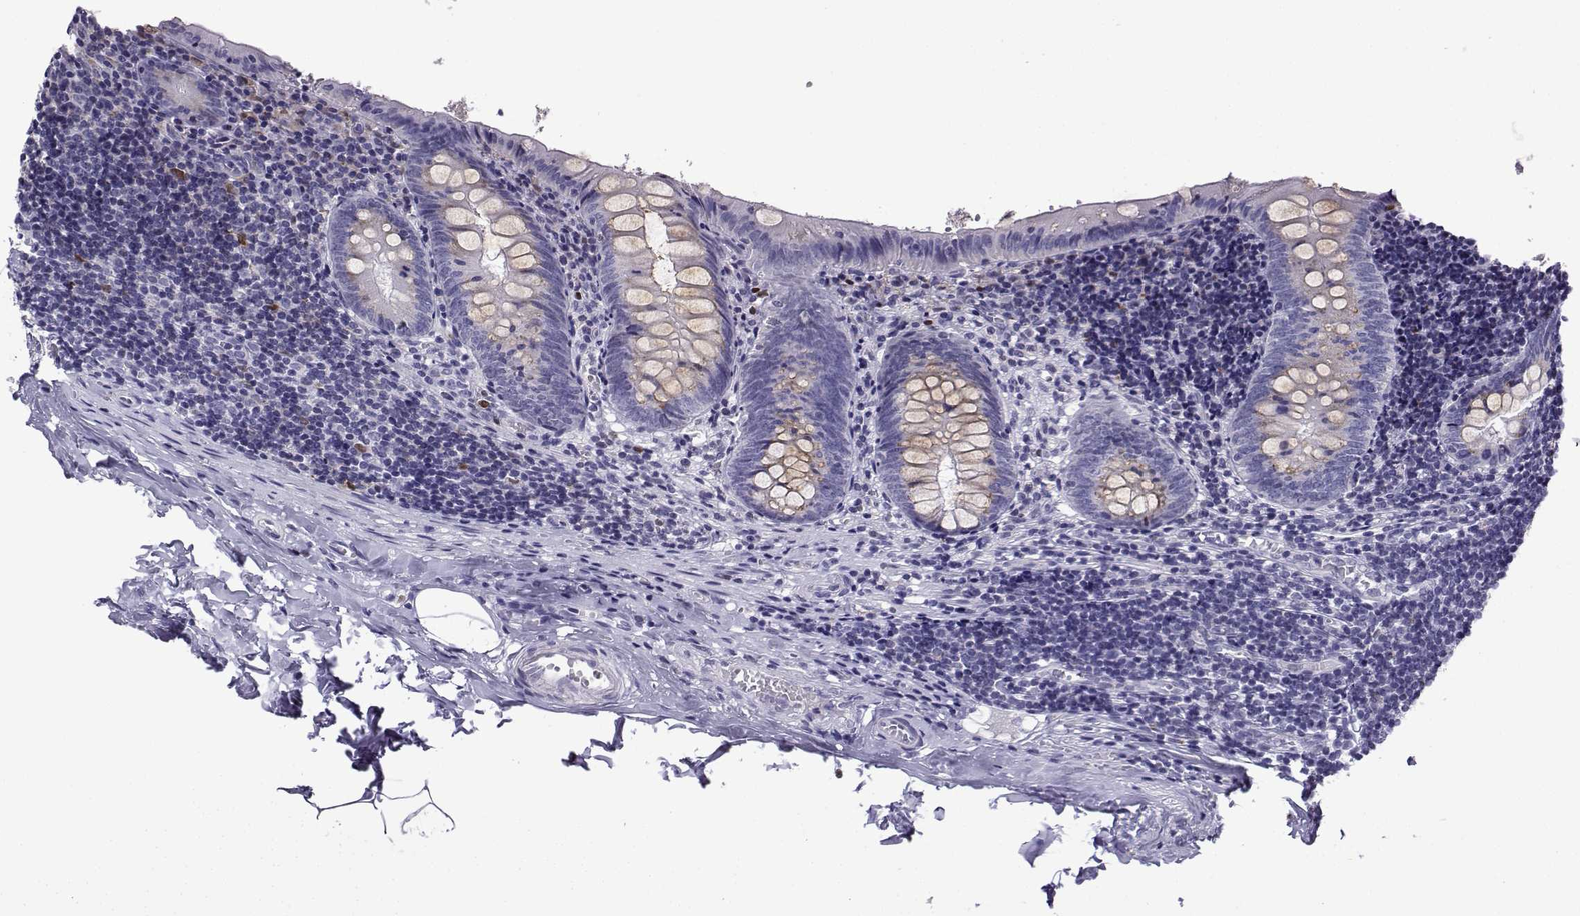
{"staining": {"intensity": "weak", "quantity": "<25%", "location": "cytoplasmic/membranous"}, "tissue": "appendix", "cell_type": "Glandular cells", "image_type": "normal", "snomed": [{"axis": "morphology", "description": "Normal tissue, NOS"}, {"axis": "topography", "description": "Appendix"}], "caption": "This is an immunohistochemistry micrograph of unremarkable appendix. There is no positivity in glandular cells.", "gene": "HTR7", "patient": {"sex": "female", "age": 23}}